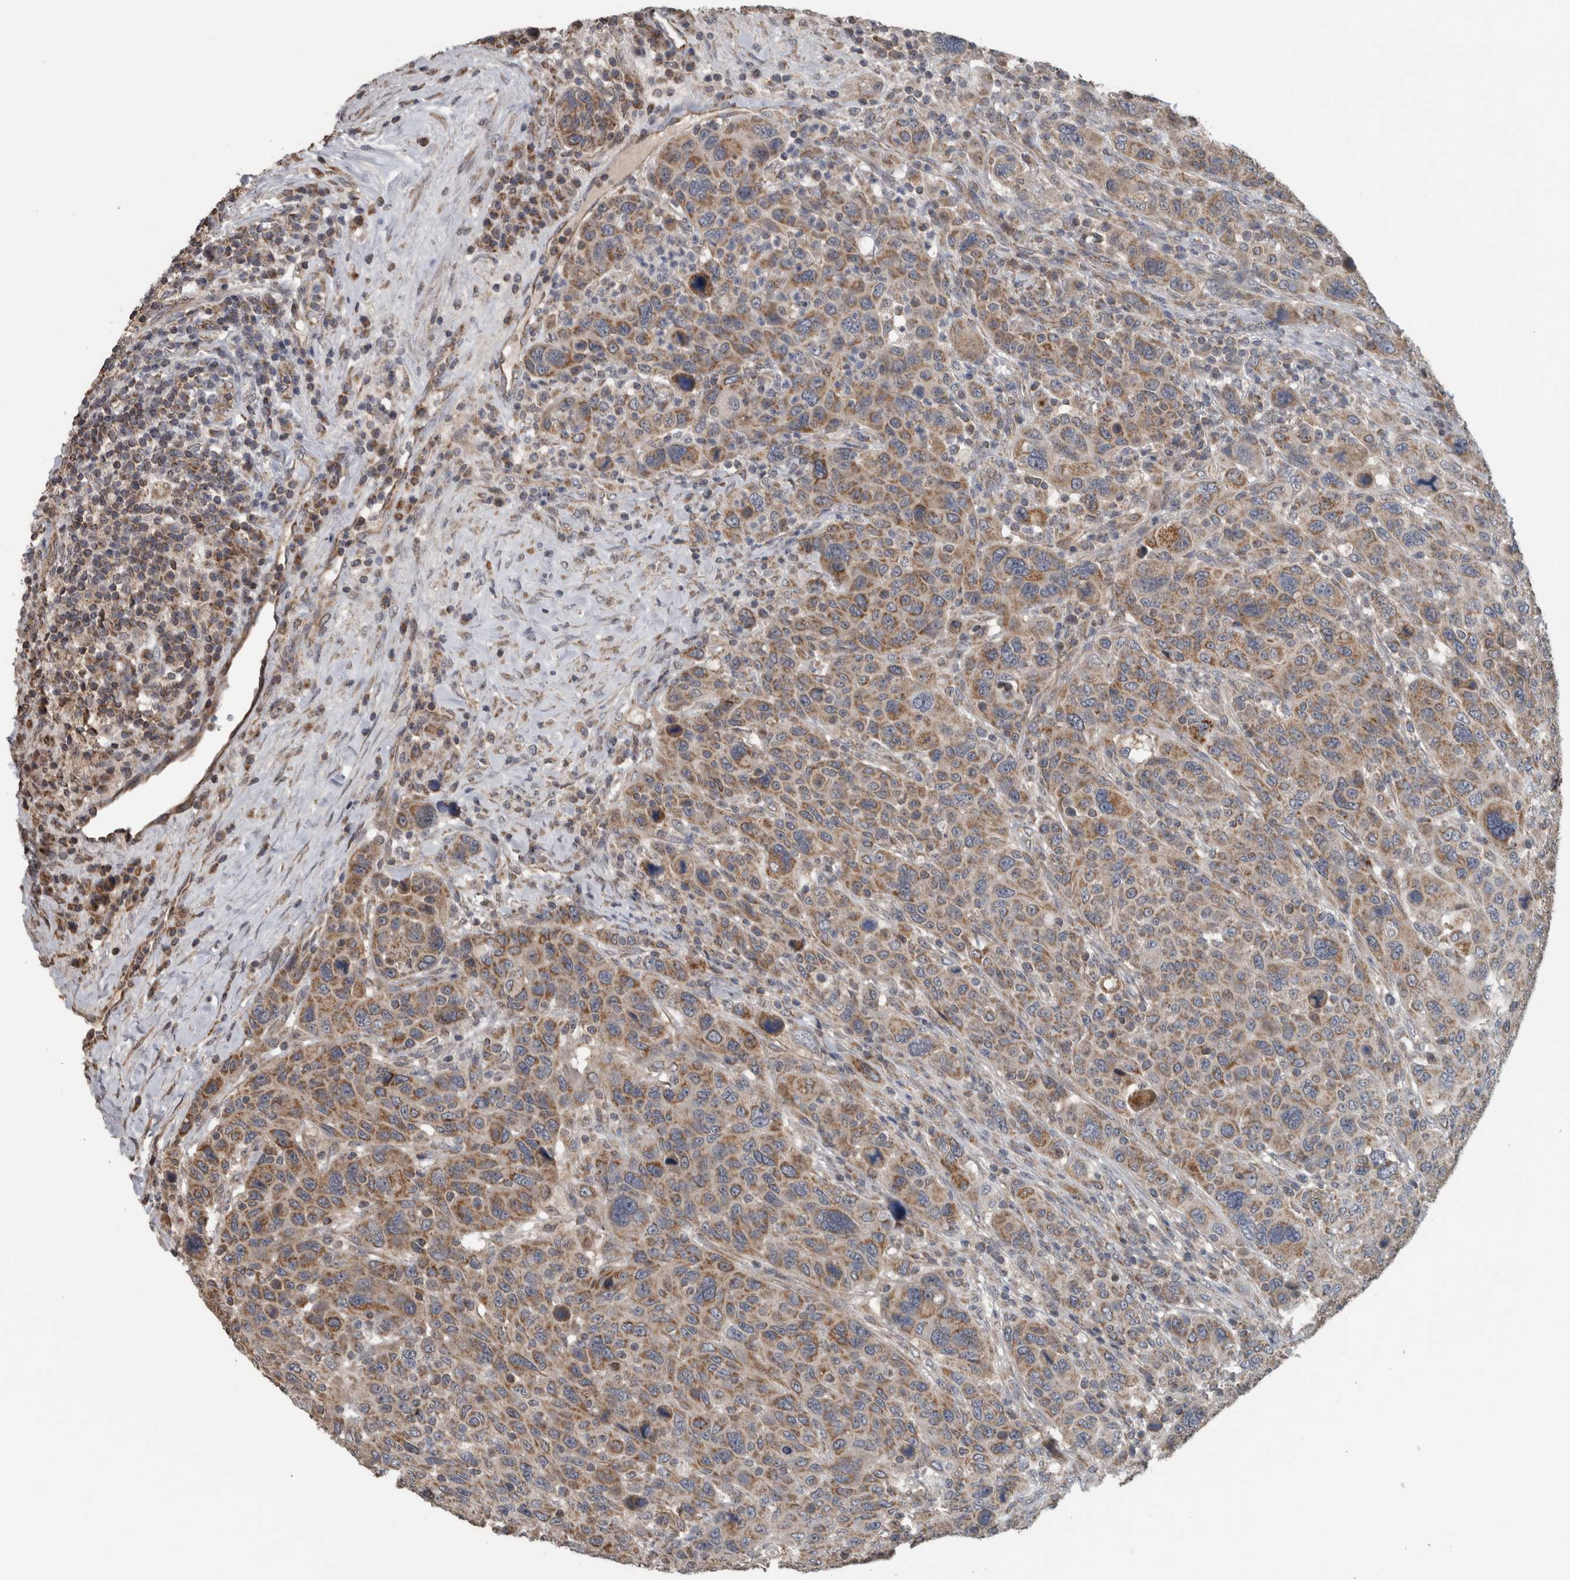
{"staining": {"intensity": "moderate", "quantity": ">75%", "location": "cytoplasmic/membranous"}, "tissue": "breast cancer", "cell_type": "Tumor cells", "image_type": "cancer", "snomed": [{"axis": "morphology", "description": "Duct carcinoma"}, {"axis": "topography", "description": "Breast"}], "caption": "There is medium levels of moderate cytoplasmic/membranous staining in tumor cells of breast invasive ductal carcinoma, as demonstrated by immunohistochemical staining (brown color).", "gene": "ARMC1", "patient": {"sex": "female", "age": 37}}